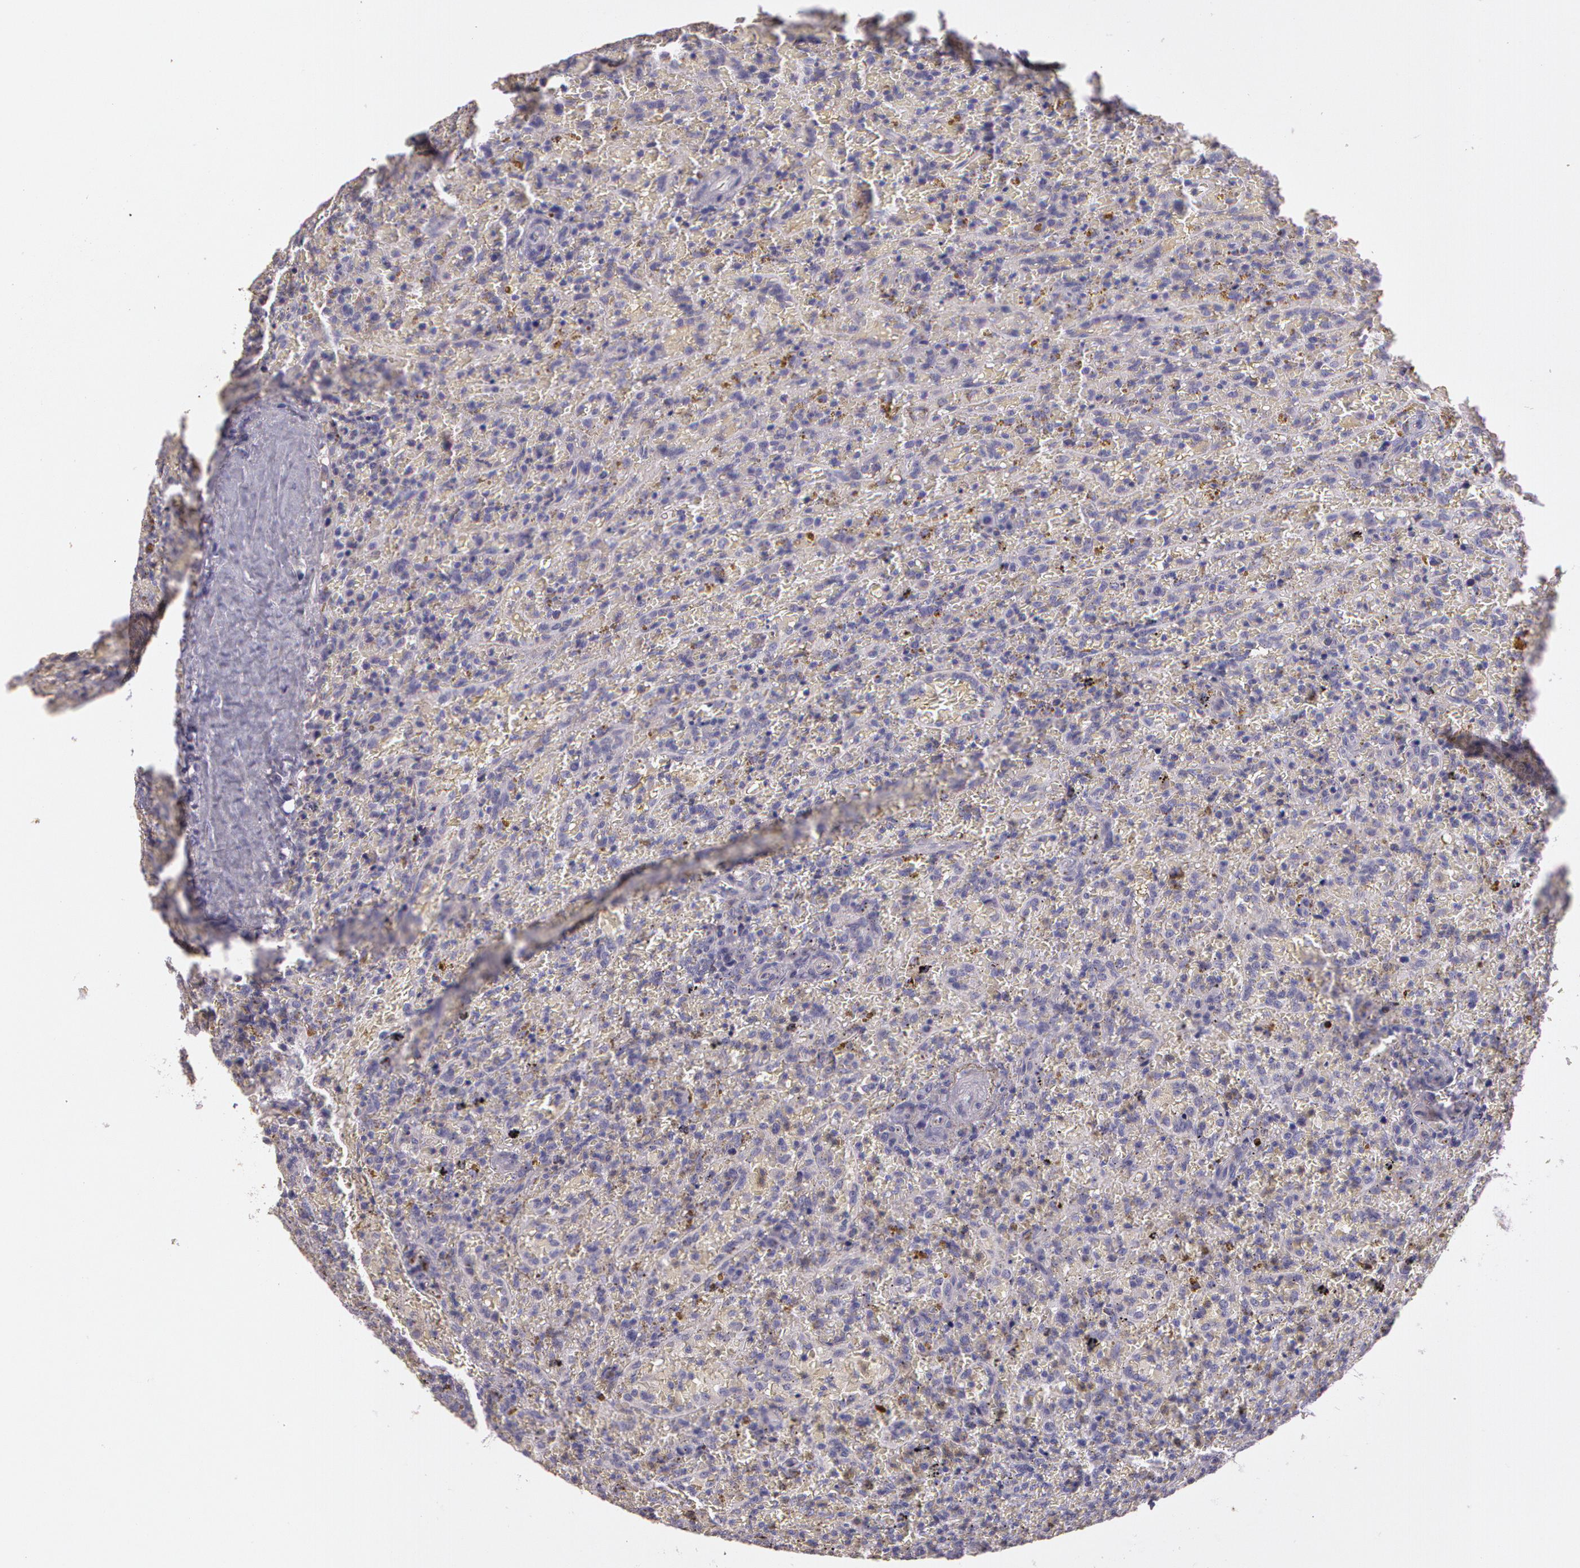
{"staining": {"intensity": "negative", "quantity": "none", "location": "none"}, "tissue": "lymphoma", "cell_type": "Tumor cells", "image_type": "cancer", "snomed": [{"axis": "morphology", "description": "Malignant lymphoma, non-Hodgkin's type, High grade"}, {"axis": "topography", "description": "Spleen"}, {"axis": "topography", "description": "Lymph node"}], "caption": "DAB (3,3'-diaminobenzidine) immunohistochemical staining of malignant lymphoma, non-Hodgkin's type (high-grade) exhibits no significant staining in tumor cells.", "gene": "G2E3", "patient": {"sex": "female", "age": 70}}